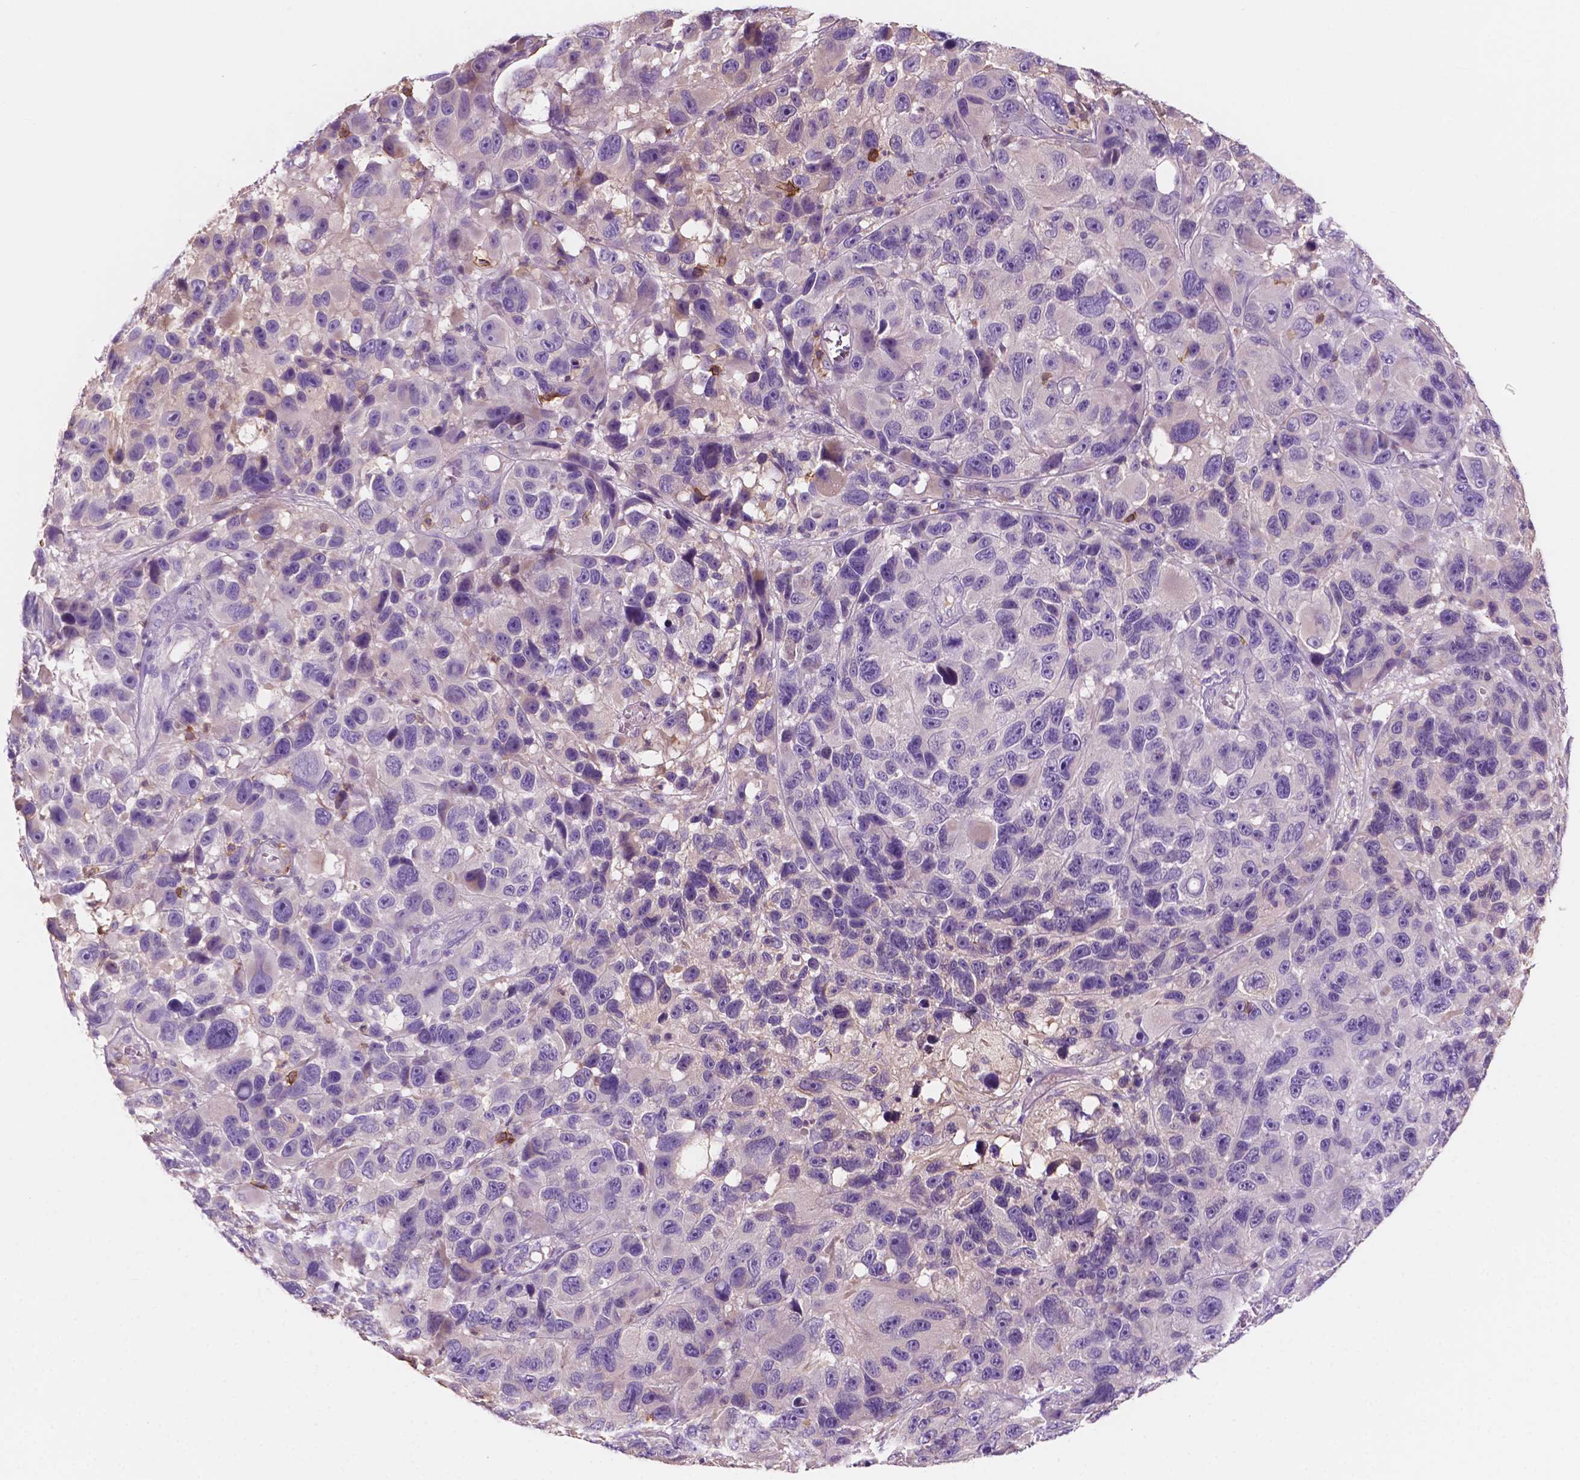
{"staining": {"intensity": "negative", "quantity": "none", "location": "none"}, "tissue": "melanoma", "cell_type": "Tumor cells", "image_type": "cancer", "snomed": [{"axis": "morphology", "description": "Malignant melanoma, NOS"}, {"axis": "topography", "description": "Skin"}], "caption": "Malignant melanoma was stained to show a protein in brown. There is no significant staining in tumor cells.", "gene": "SEMA4A", "patient": {"sex": "male", "age": 53}}